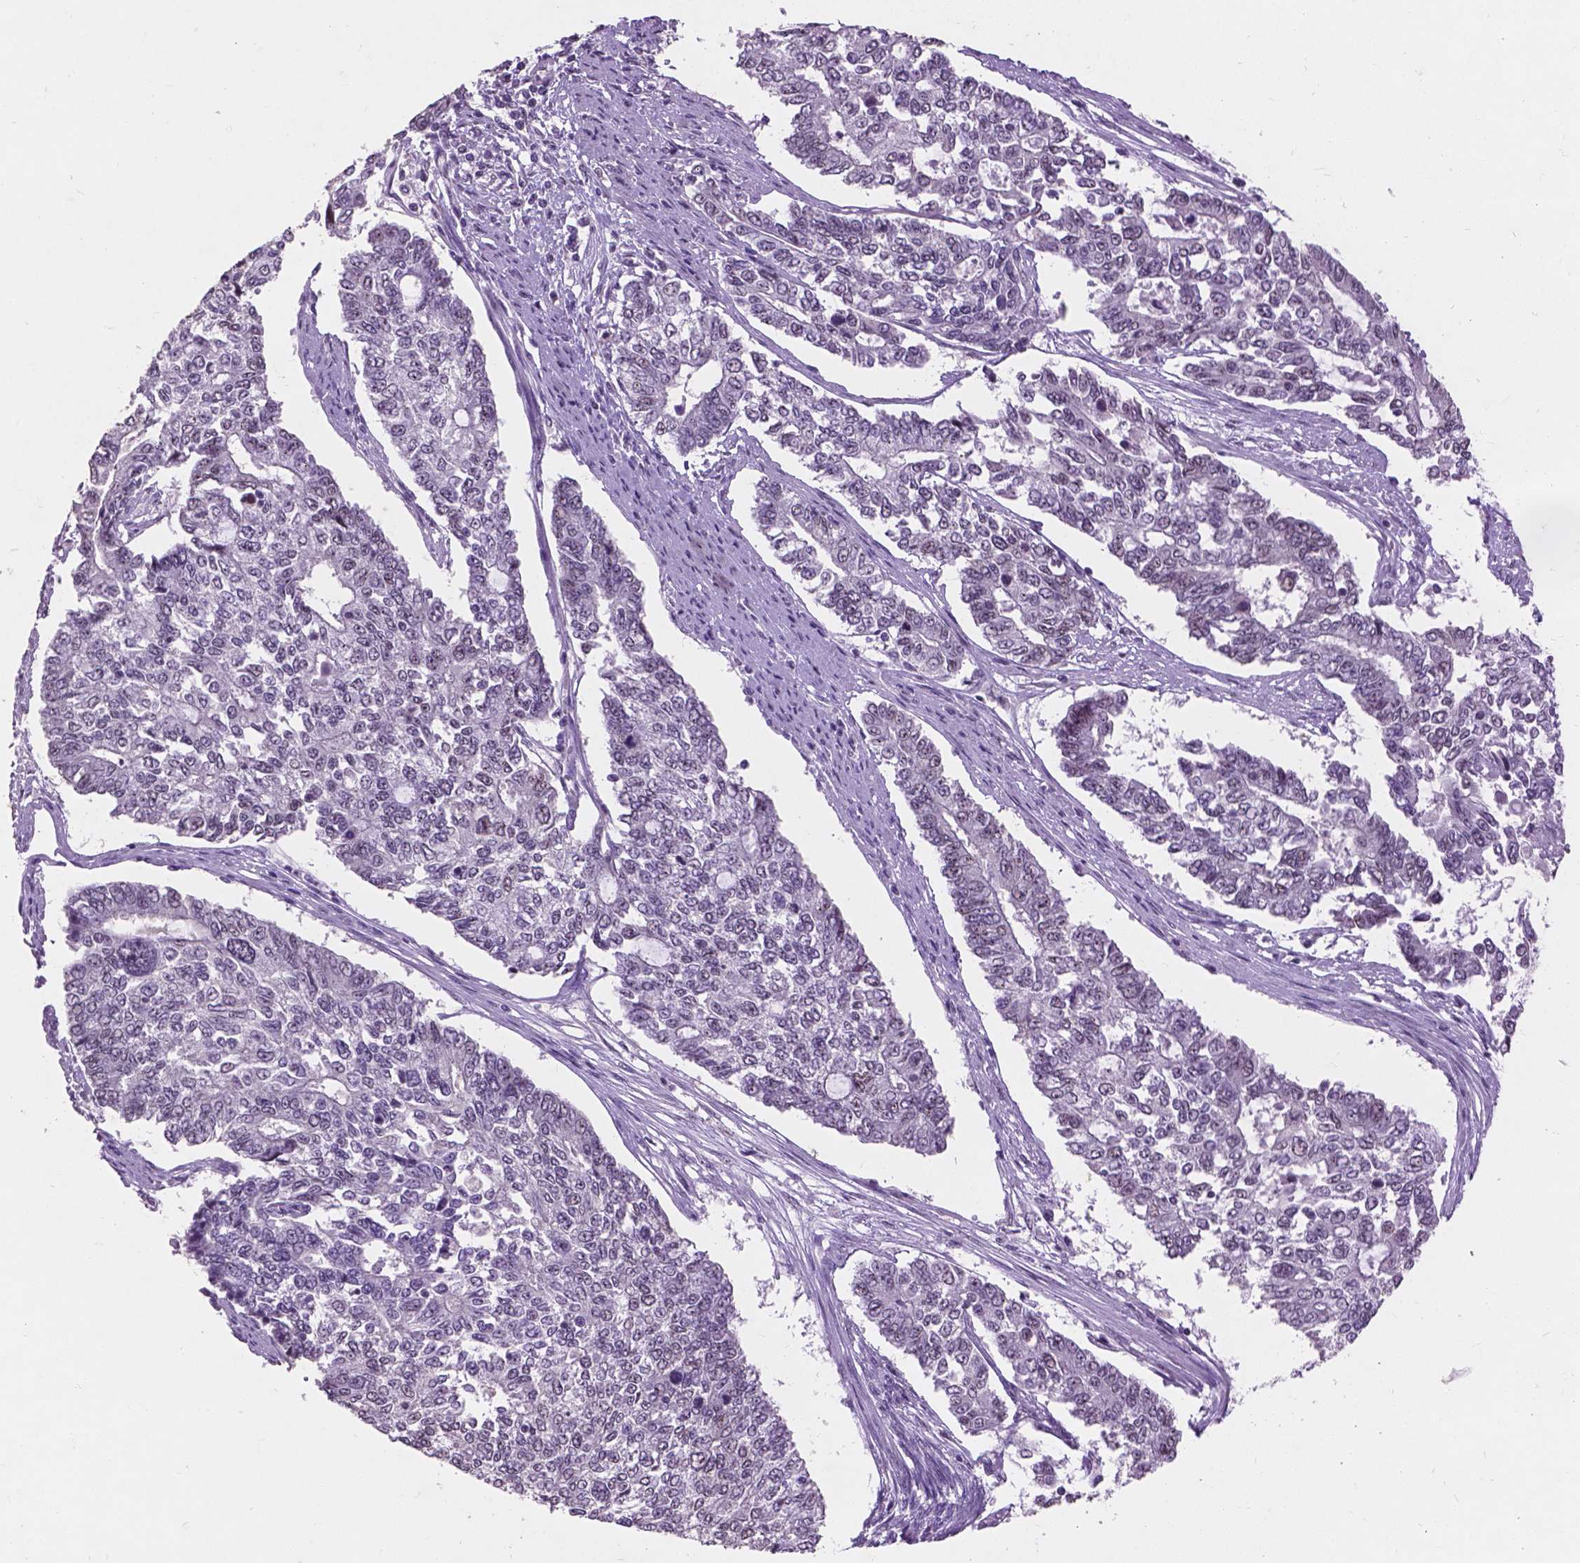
{"staining": {"intensity": "weak", "quantity": "<25%", "location": "nuclear"}, "tissue": "endometrial cancer", "cell_type": "Tumor cells", "image_type": "cancer", "snomed": [{"axis": "morphology", "description": "Adenocarcinoma, NOS"}, {"axis": "topography", "description": "Uterus"}], "caption": "Photomicrograph shows no significant protein staining in tumor cells of endometrial adenocarcinoma.", "gene": "COIL", "patient": {"sex": "female", "age": 59}}